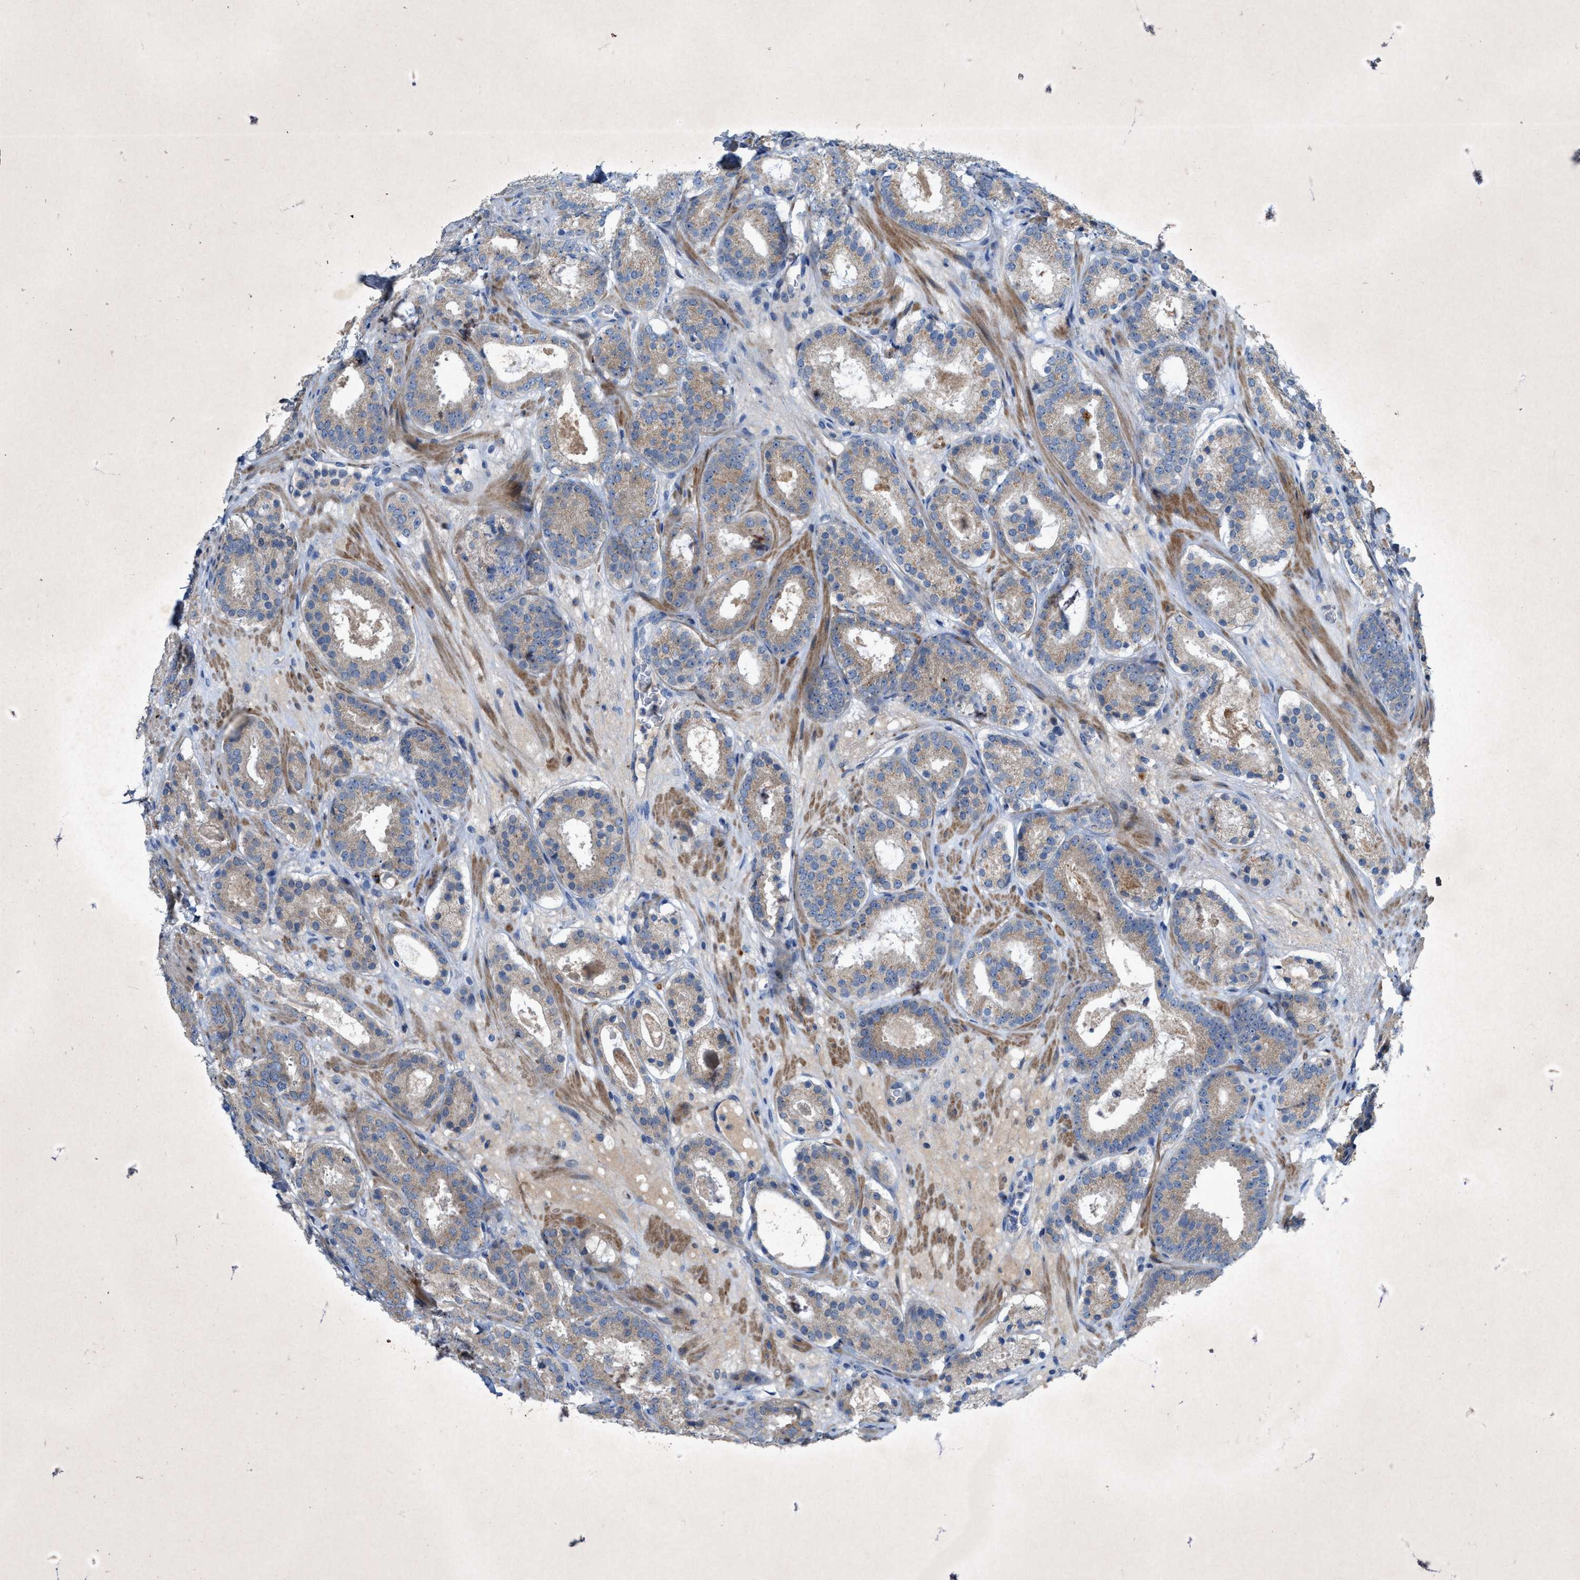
{"staining": {"intensity": "weak", "quantity": "25%-75%", "location": "cytoplasmic/membranous"}, "tissue": "prostate cancer", "cell_type": "Tumor cells", "image_type": "cancer", "snomed": [{"axis": "morphology", "description": "Adenocarcinoma, Low grade"}, {"axis": "topography", "description": "Prostate"}], "caption": "The micrograph exhibits immunohistochemical staining of adenocarcinoma (low-grade) (prostate). There is weak cytoplasmic/membranous positivity is identified in approximately 25%-75% of tumor cells.", "gene": "URGCP", "patient": {"sex": "male", "age": 69}}